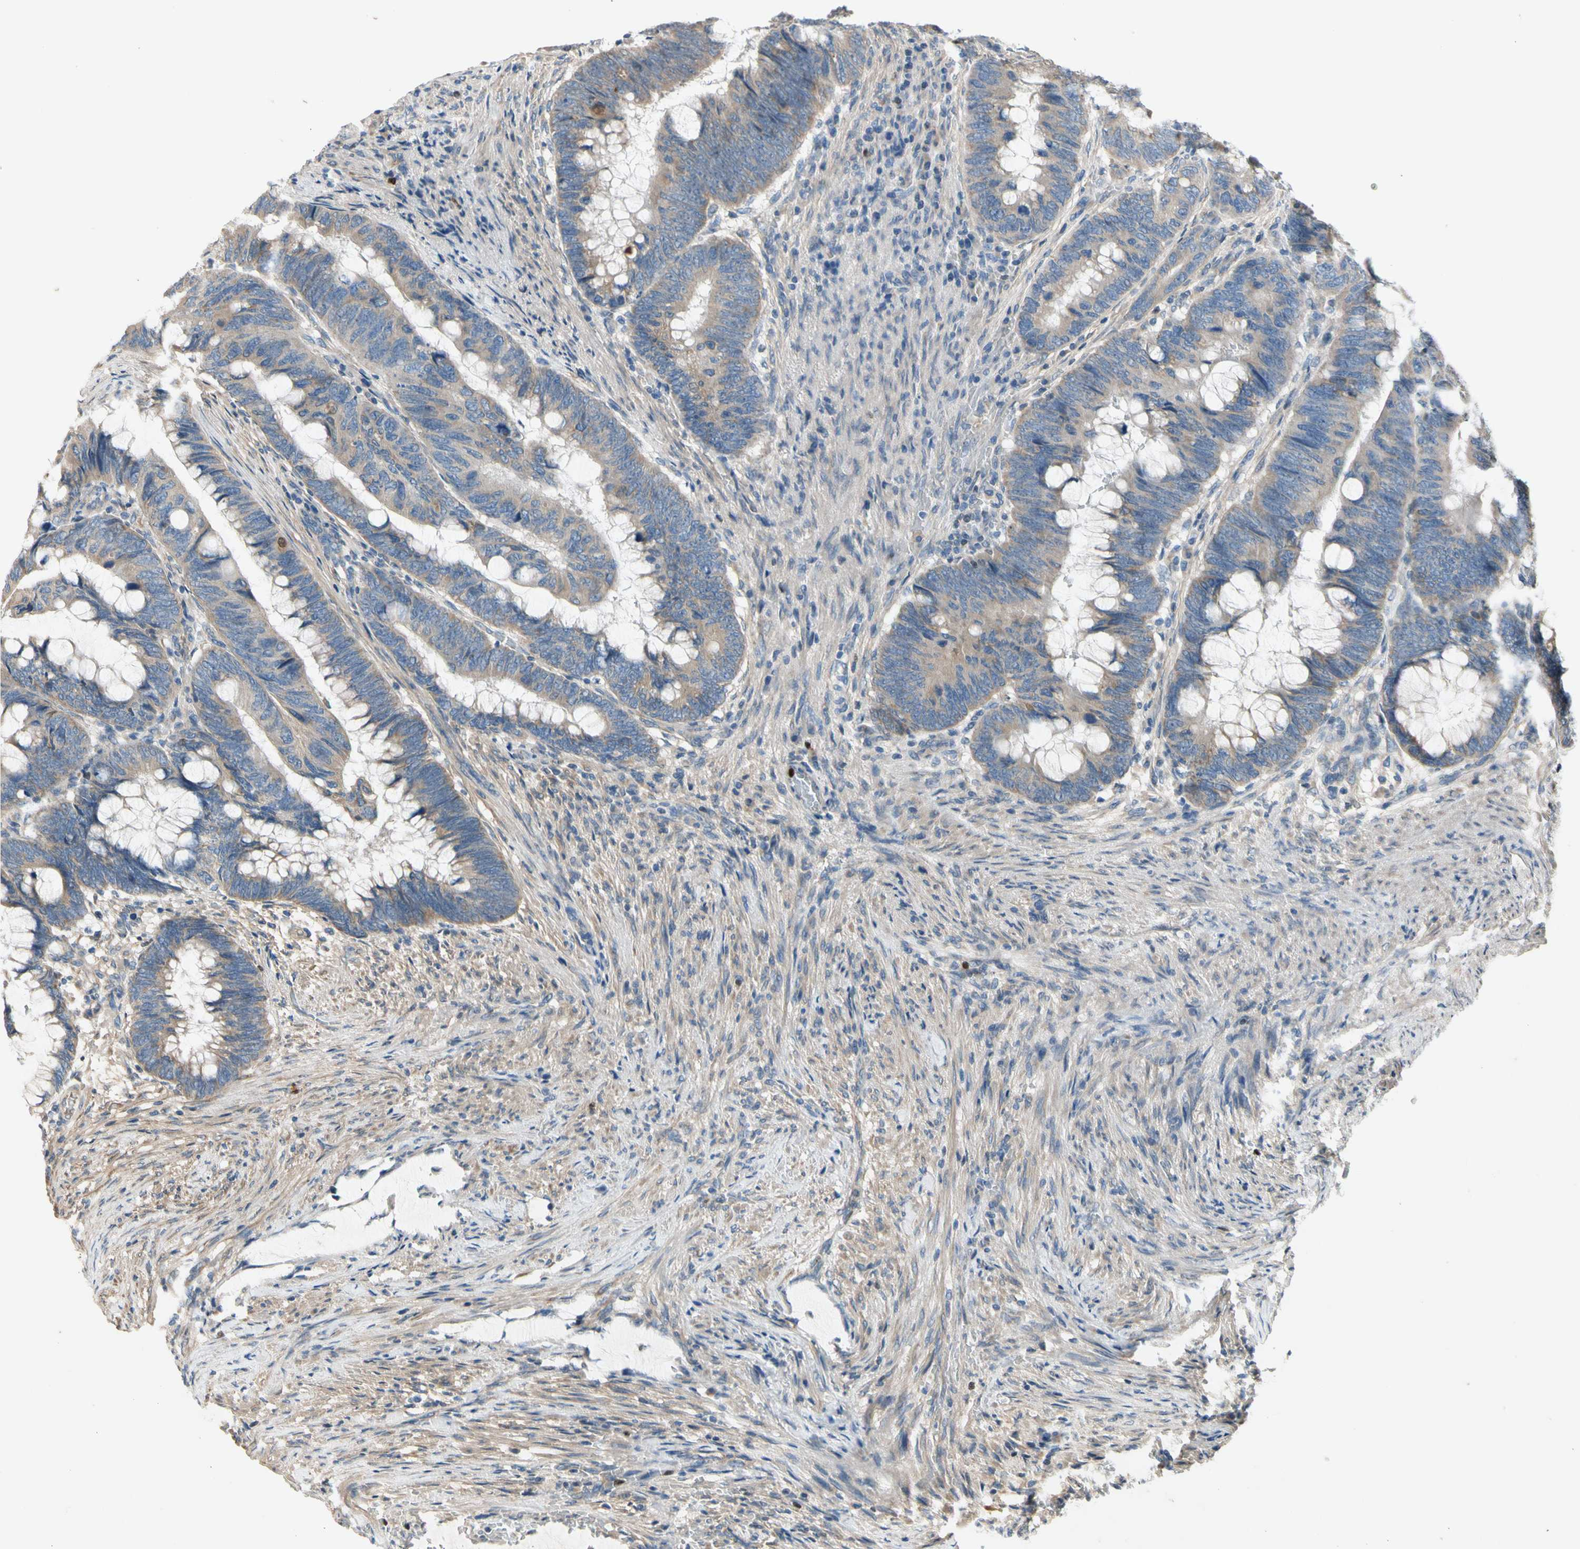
{"staining": {"intensity": "weak", "quantity": ">75%", "location": "cytoplasmic/membranous"}, "tissue": "colorectal cancer", "cell_type": "Tumor cells", "image_type": "cancer", "snomed": [{"axis": "morphology", "description": "Normal tissue, NOS"}, {"axis": "morphology", "description": "Adenocarcinoma, NOS"}, {"axis": "topography", "description": "Rectum"}, {"axis": "topography", "description": "Peripheral nerve tissue"}], "caption": "A brown stain shows weak cytoplasmic/membranous staining of a protein in human colorectal adenocarcinoma tumor cells. (DAB = brown stain, brightfield microscopy at high magnification).", "gene": "TBX21", "patient": {"sex": "male", "age": 92}}